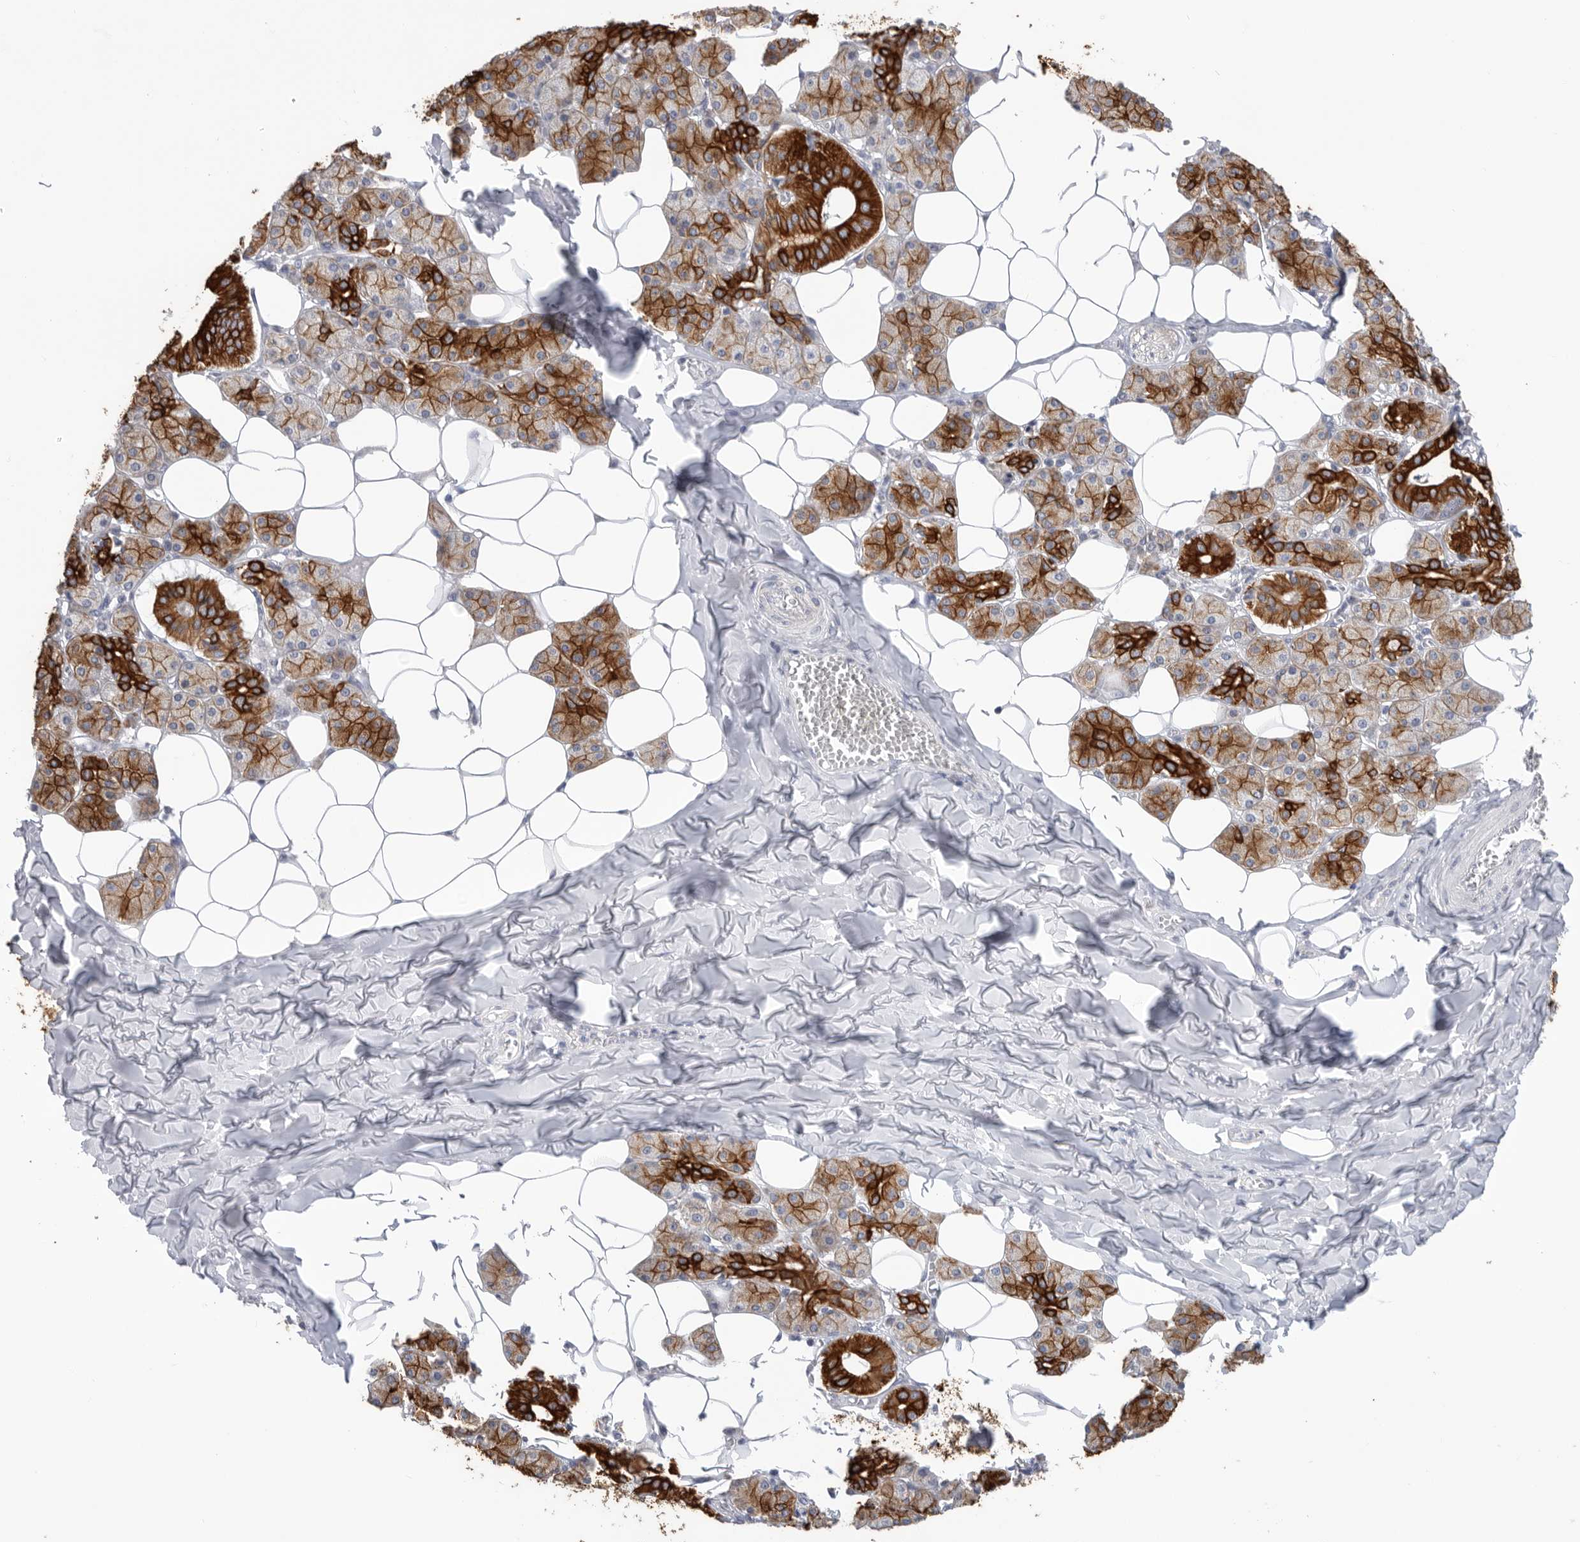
{"staining": {"intensity": "strong", "quantity": "25%-75%", "location": "cytoplasmic/membranous"}, "tissue": "salivary gland", "cell_type": "Glandular cells", "image_type": "normal", "snomed": [{"axis": "morphology", "description": "Normal tissue, NOS"}, {"axis": "topography", "description": "Salivary gland"}], "caption": "An image of salivary gland stained for a protein displays strong cytoplasmic/membranous brown staining in glandular cells. (IHC, brightfield microscopy, high magnification).", "gene": "MTFR1L", "patient": {"sex": "female", "age": 33}}